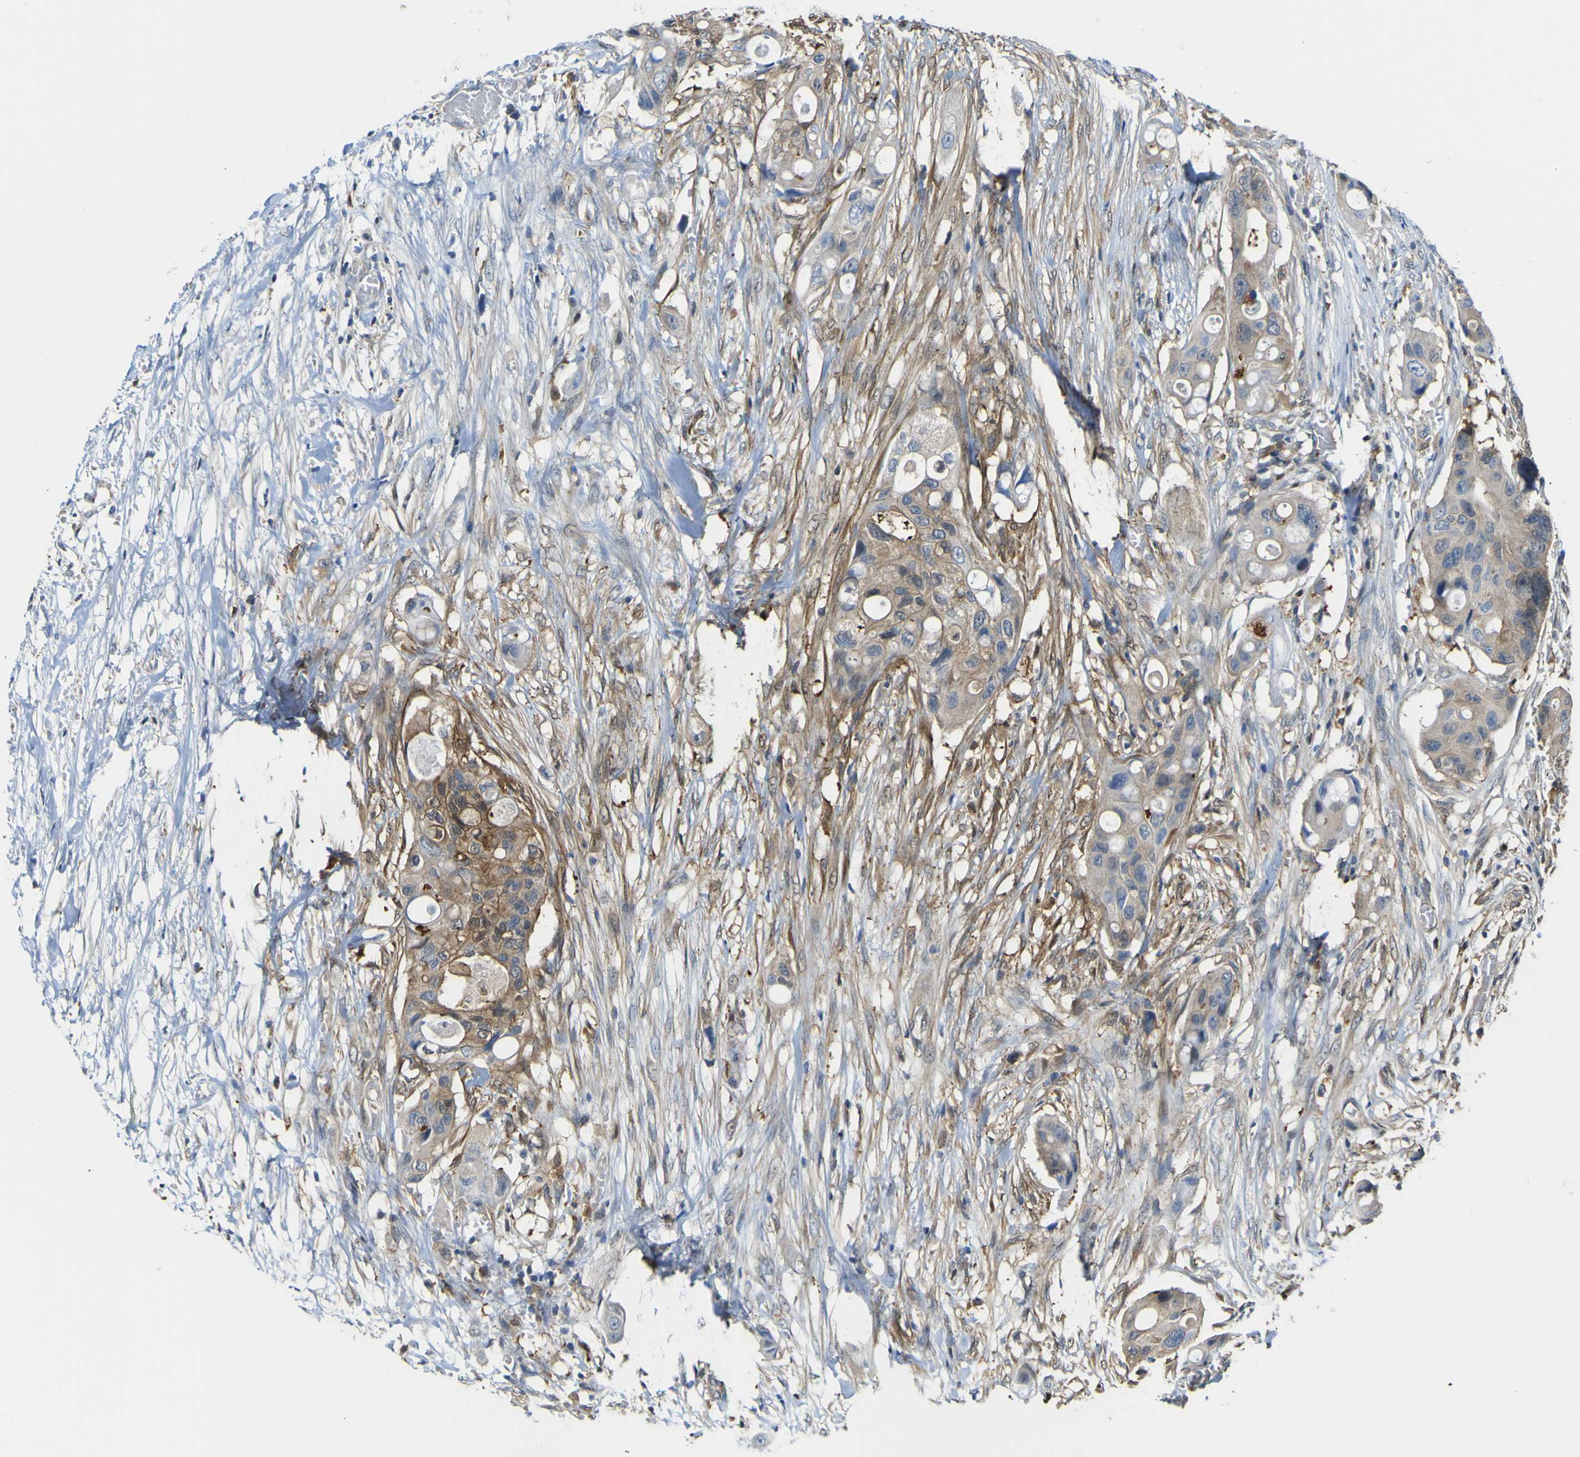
{"staining": {"intensity": "moderate", "quantity": ">75%", "location": "cytoplasmic/membranous"}, "tissue": "colorectal cancer", "cell_type": "Tumor cells", "image_type": "cancer", "snomed": [{"axis": "morphology", "description": "Adenocarcinoma, NOS"}, {"axis": "topography", "description": "Colon"}], "caption": "This photomicrograph shows immunohistochemistry staining of colorectal adenocarcinoma, with medium moderate cytoplasmic/membranous staining in about >75% of tumor cells.", "gene": "ABHD3", "patient": {"sex": "female", "age": 57}}